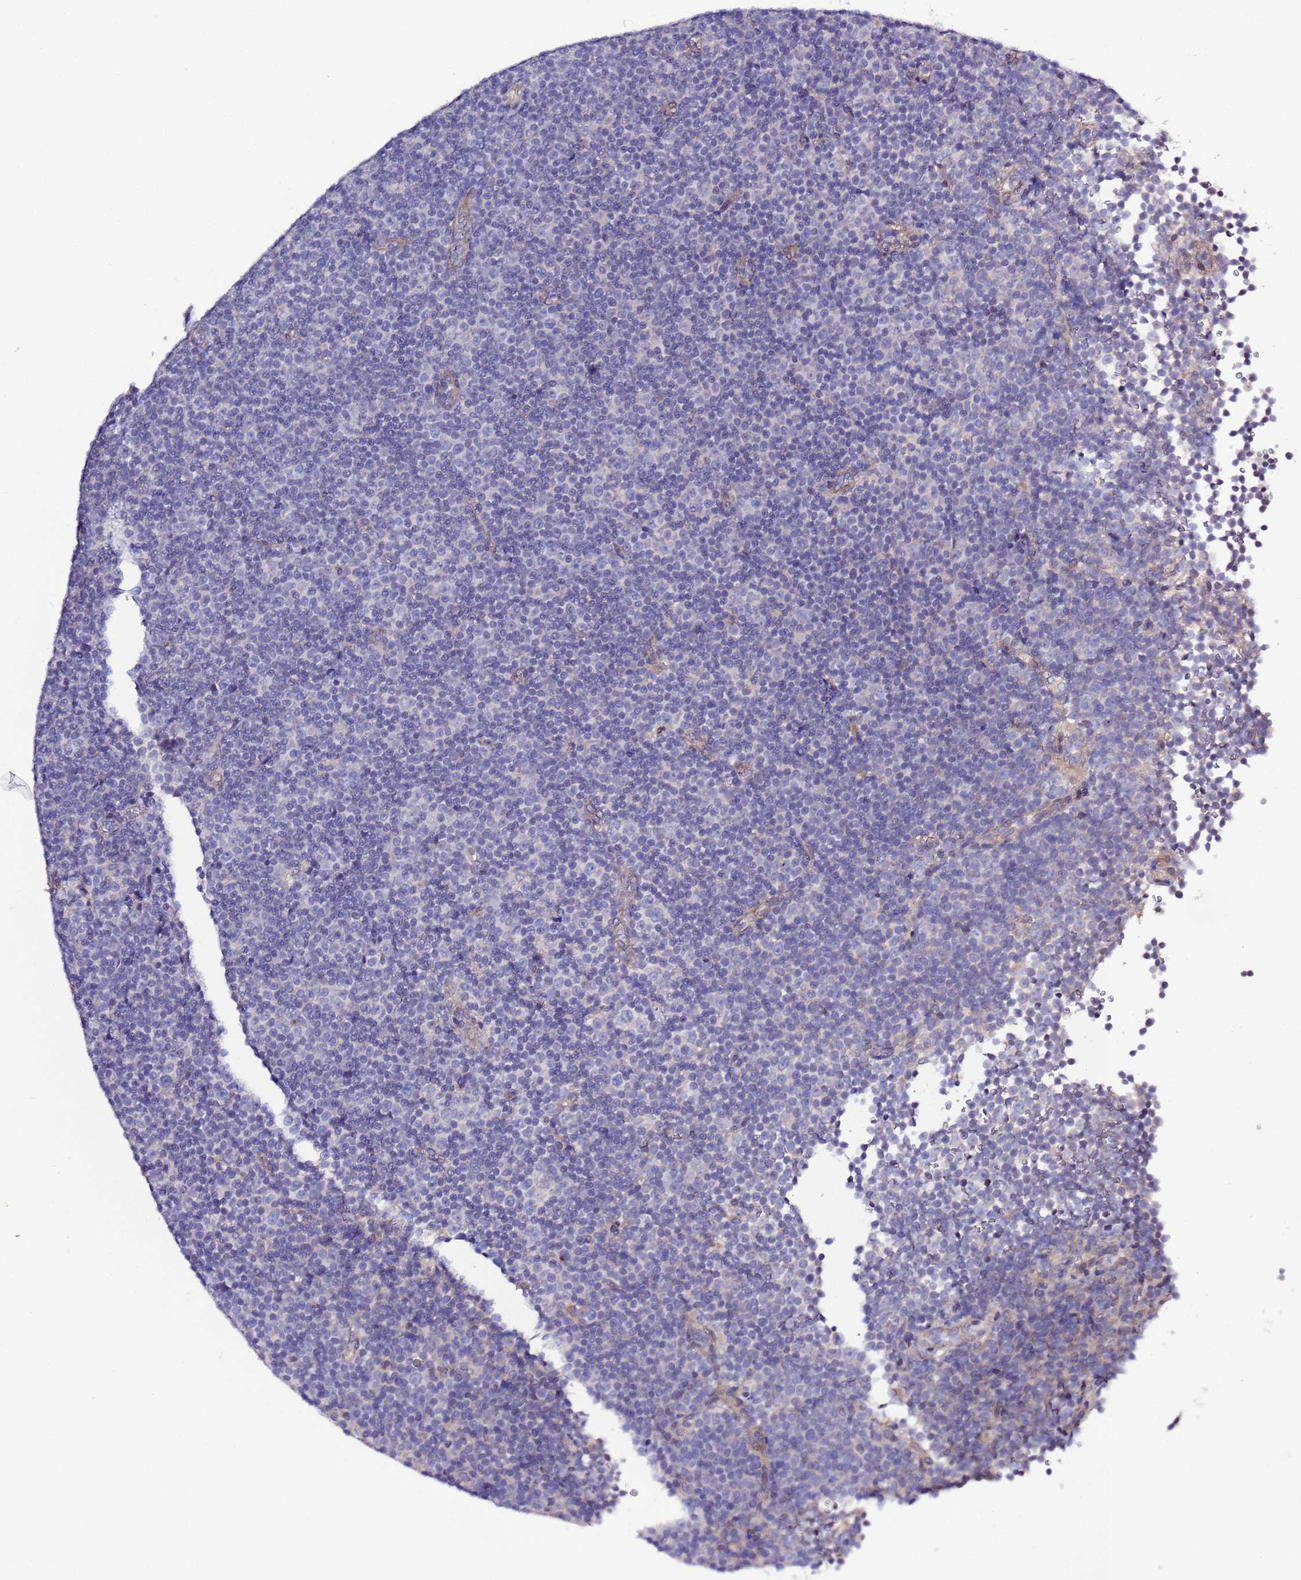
{"staining": {"intensity": "negative", "quantity": "none", "location": "none"}, "tissue": "lymphoma", "cell_type": "Tumor cells", "image_type": "cancer", "snomed": [{"axis": "morphology", "description": "Malignant lymphoma, non-Hodgkin's type, Low grade"}, {"axis": "topography", "description": "Lymph node"}], "caption": "The image demonstrates no staining of tumor cells in low-grade malignant lymphoma, non-Hodgkin's type.", "gene": "SPCS1", "patient": {"sex": "female", "age": 67}}